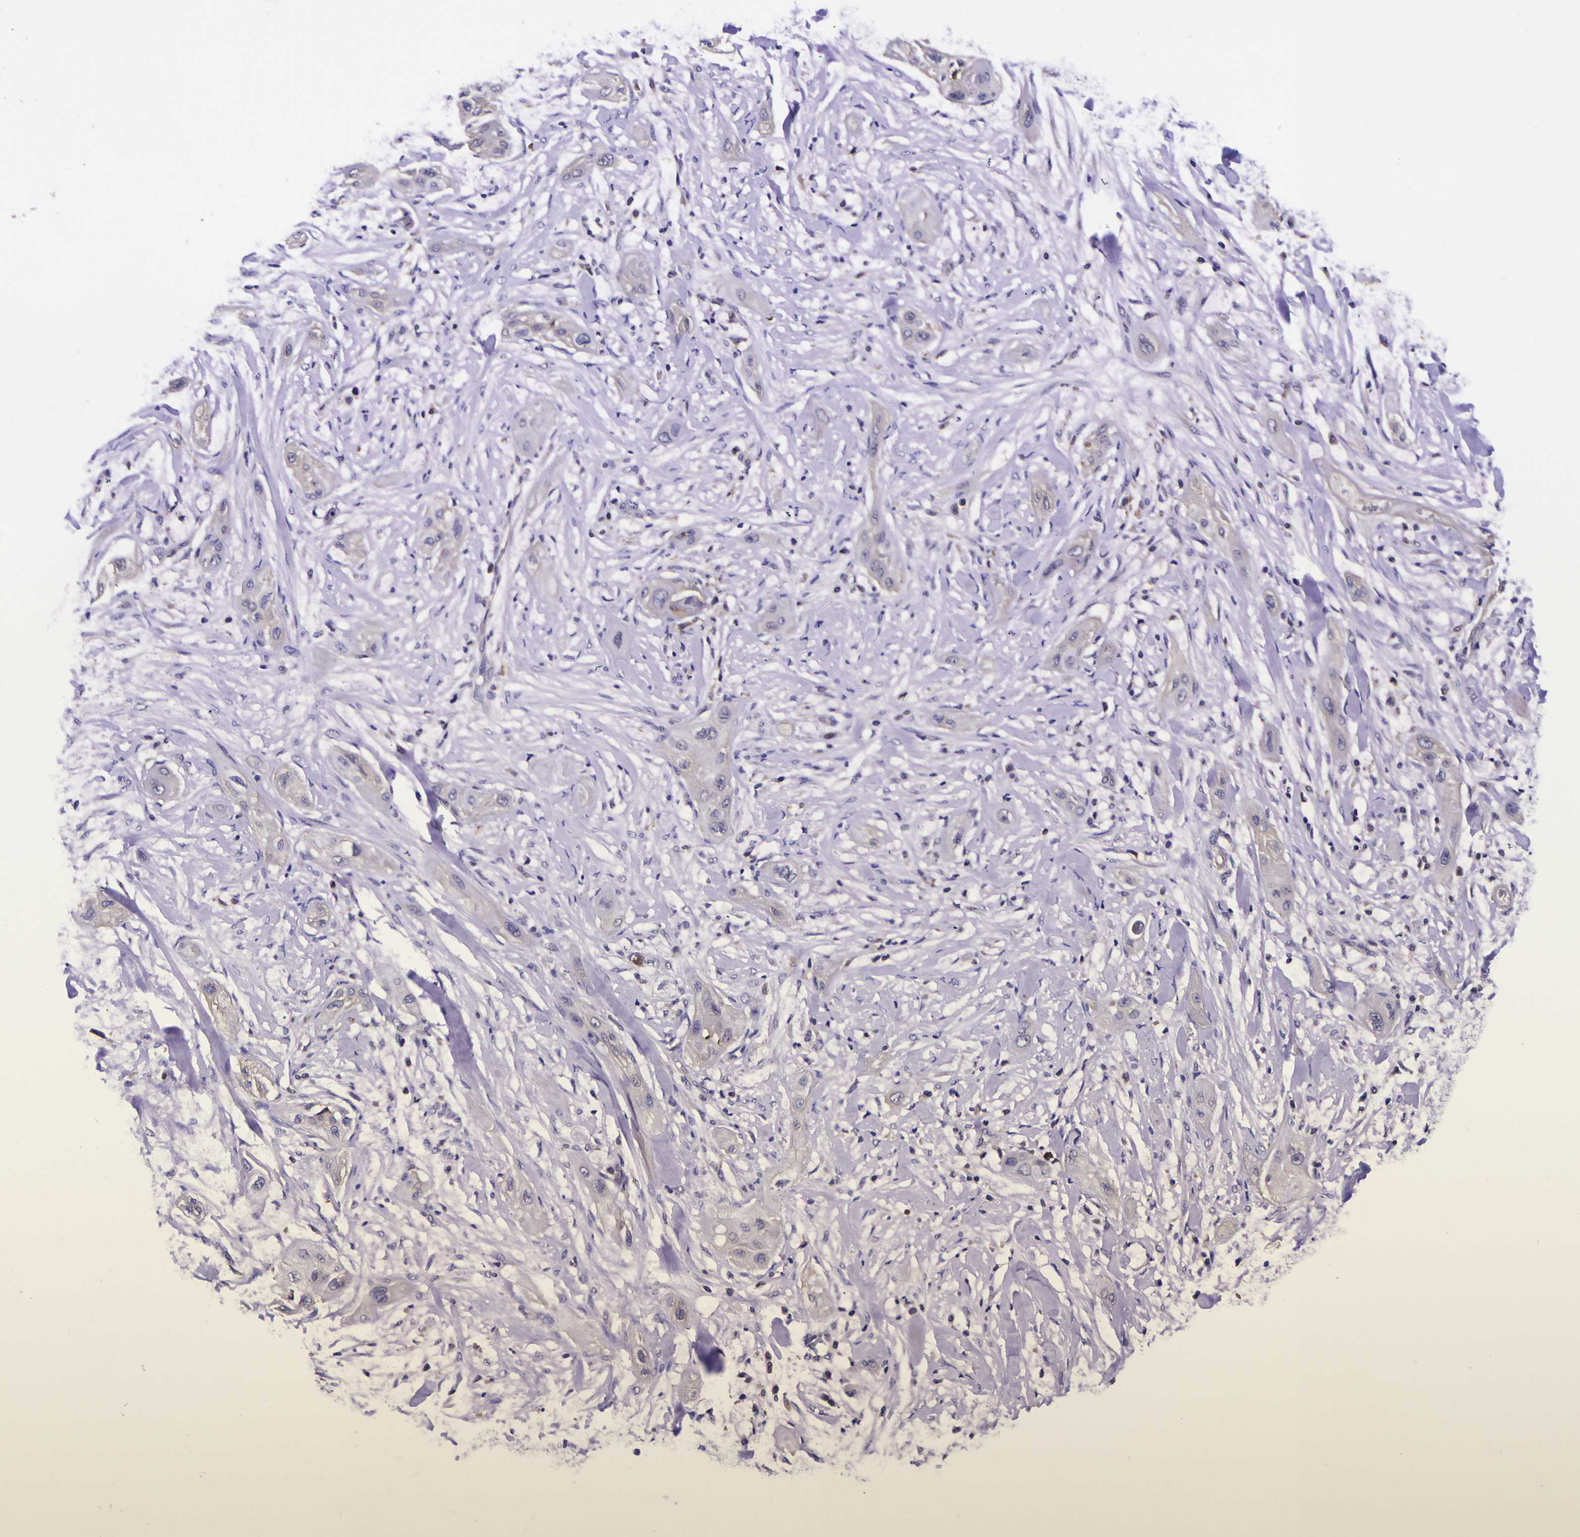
{"staining": {"intensity": "negative", "quantity": "none", "location": "none"}, "tissue": "lung cancer", "cell_type": "Tumor cells", "image_type": "cancer", "snomed": [{"axis": "morphology", "description": "Squamous cell carcinoma, NOS"}, {"axis": "topography", "description": "Lung"}], "caption": "Immunohistochemistry of lung cancer (squamous cell carcinoma) displays no positivity in tumor cells. The staining was performed using DAB (3,3'-diaminobenzidine) to visualize the protein expression in brown, while the nuclei were stained in blue with hematoxylin (Magnification: 20x).", "gene": "MAPK14", "patient": {"sex": "female", "age": 47}}